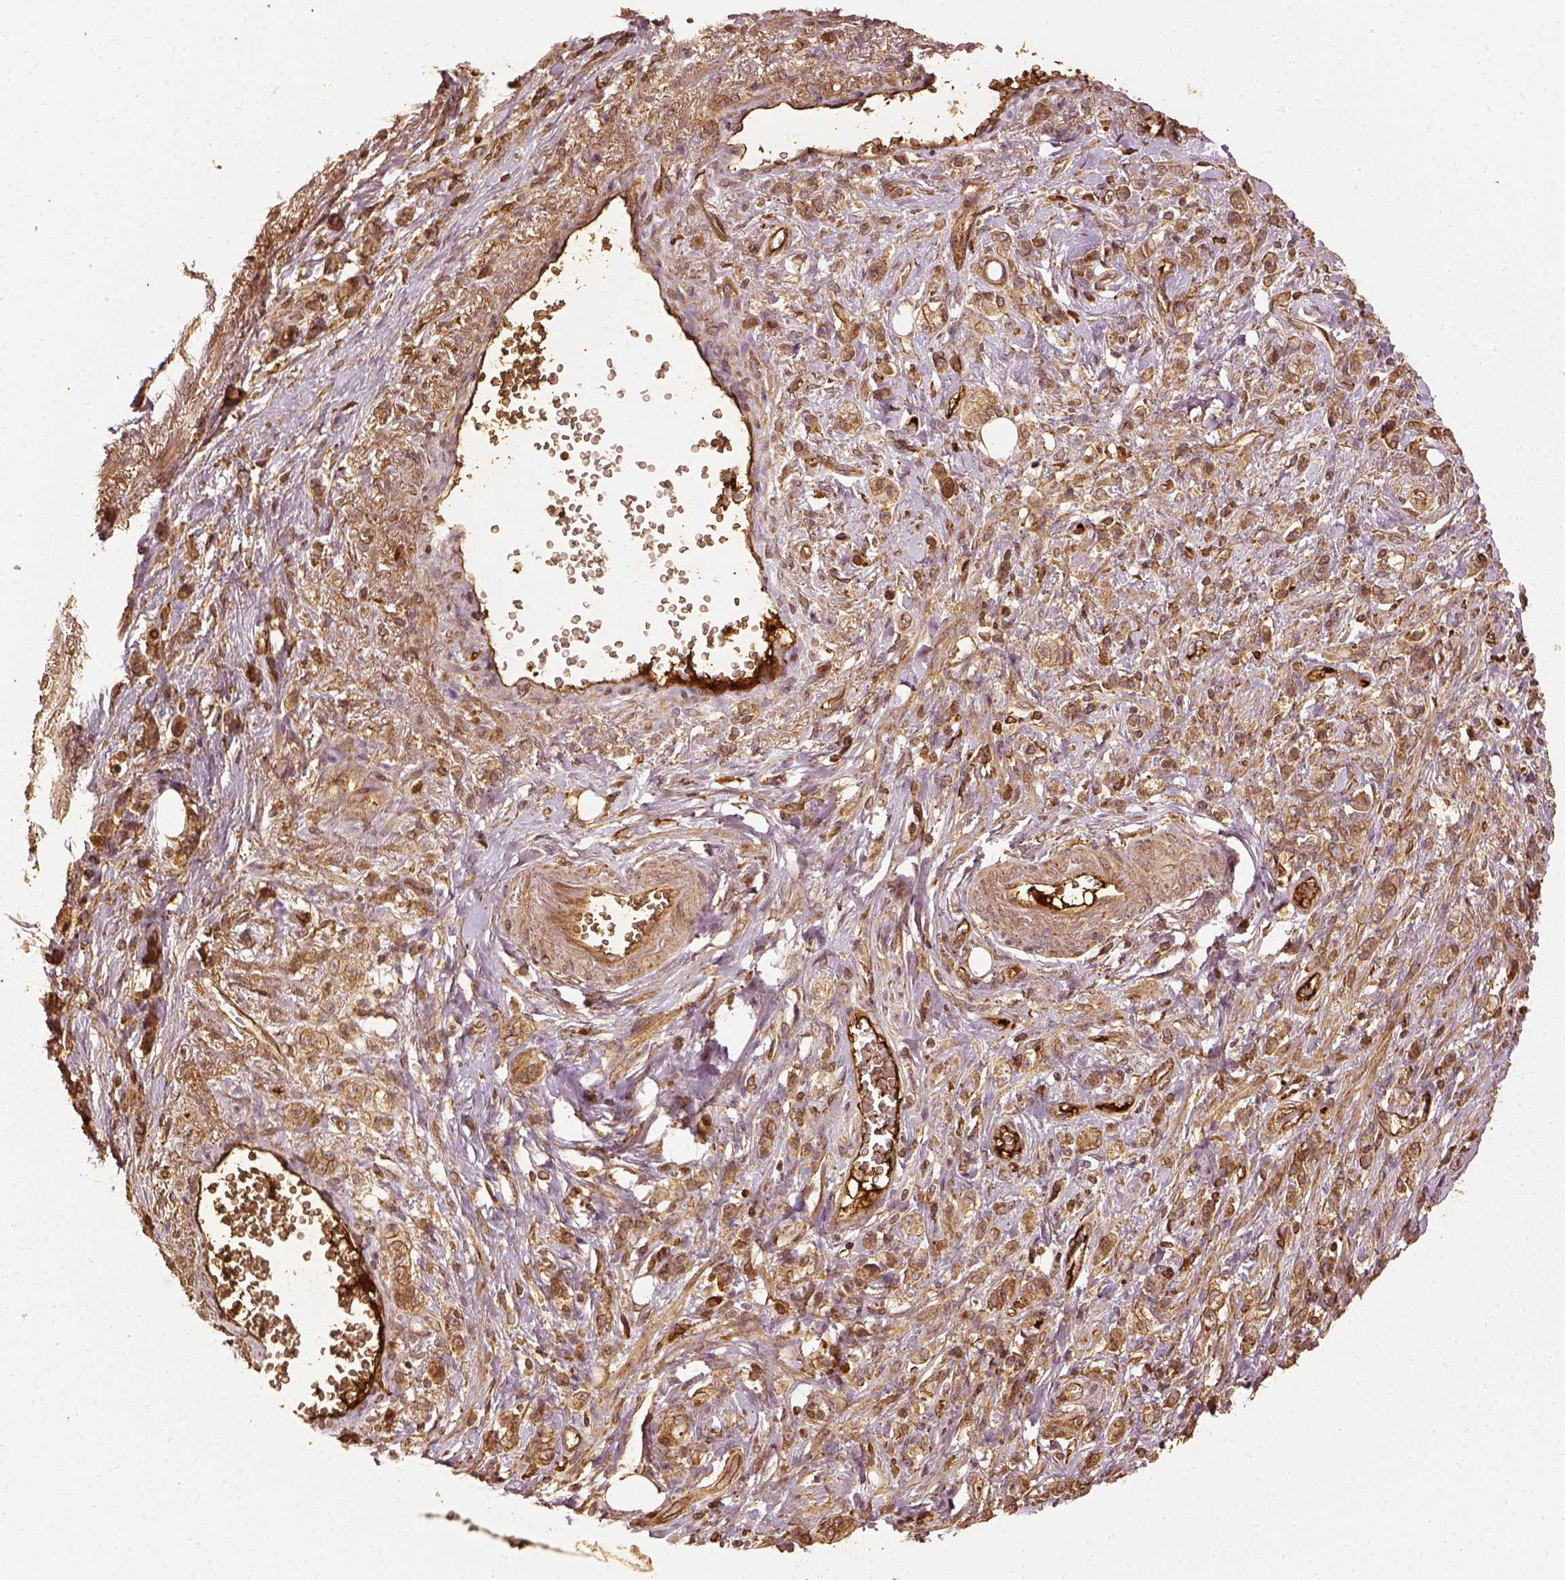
{"staining": {"intensity": "moderate", "quantity": ">75%", "location": "cytoplasmic/membranous"}, "tissue": "stomach cancer", "cell_type": "Tumor cells", "image_type": "cancer", "snomed": [{"axis": "morphology", "description": "Adenocarcinoma, NOS"}, {"axis": "topography", "description": "Stomach"}], "caption": "Human stomach cancer stained with a brown dye demonstrates moderate cytoplasmic/membranous positive staining in approximately >75% of tumor cells.", "gene": "VEGFA", "patient": {"sex": "male", "age": 77}}